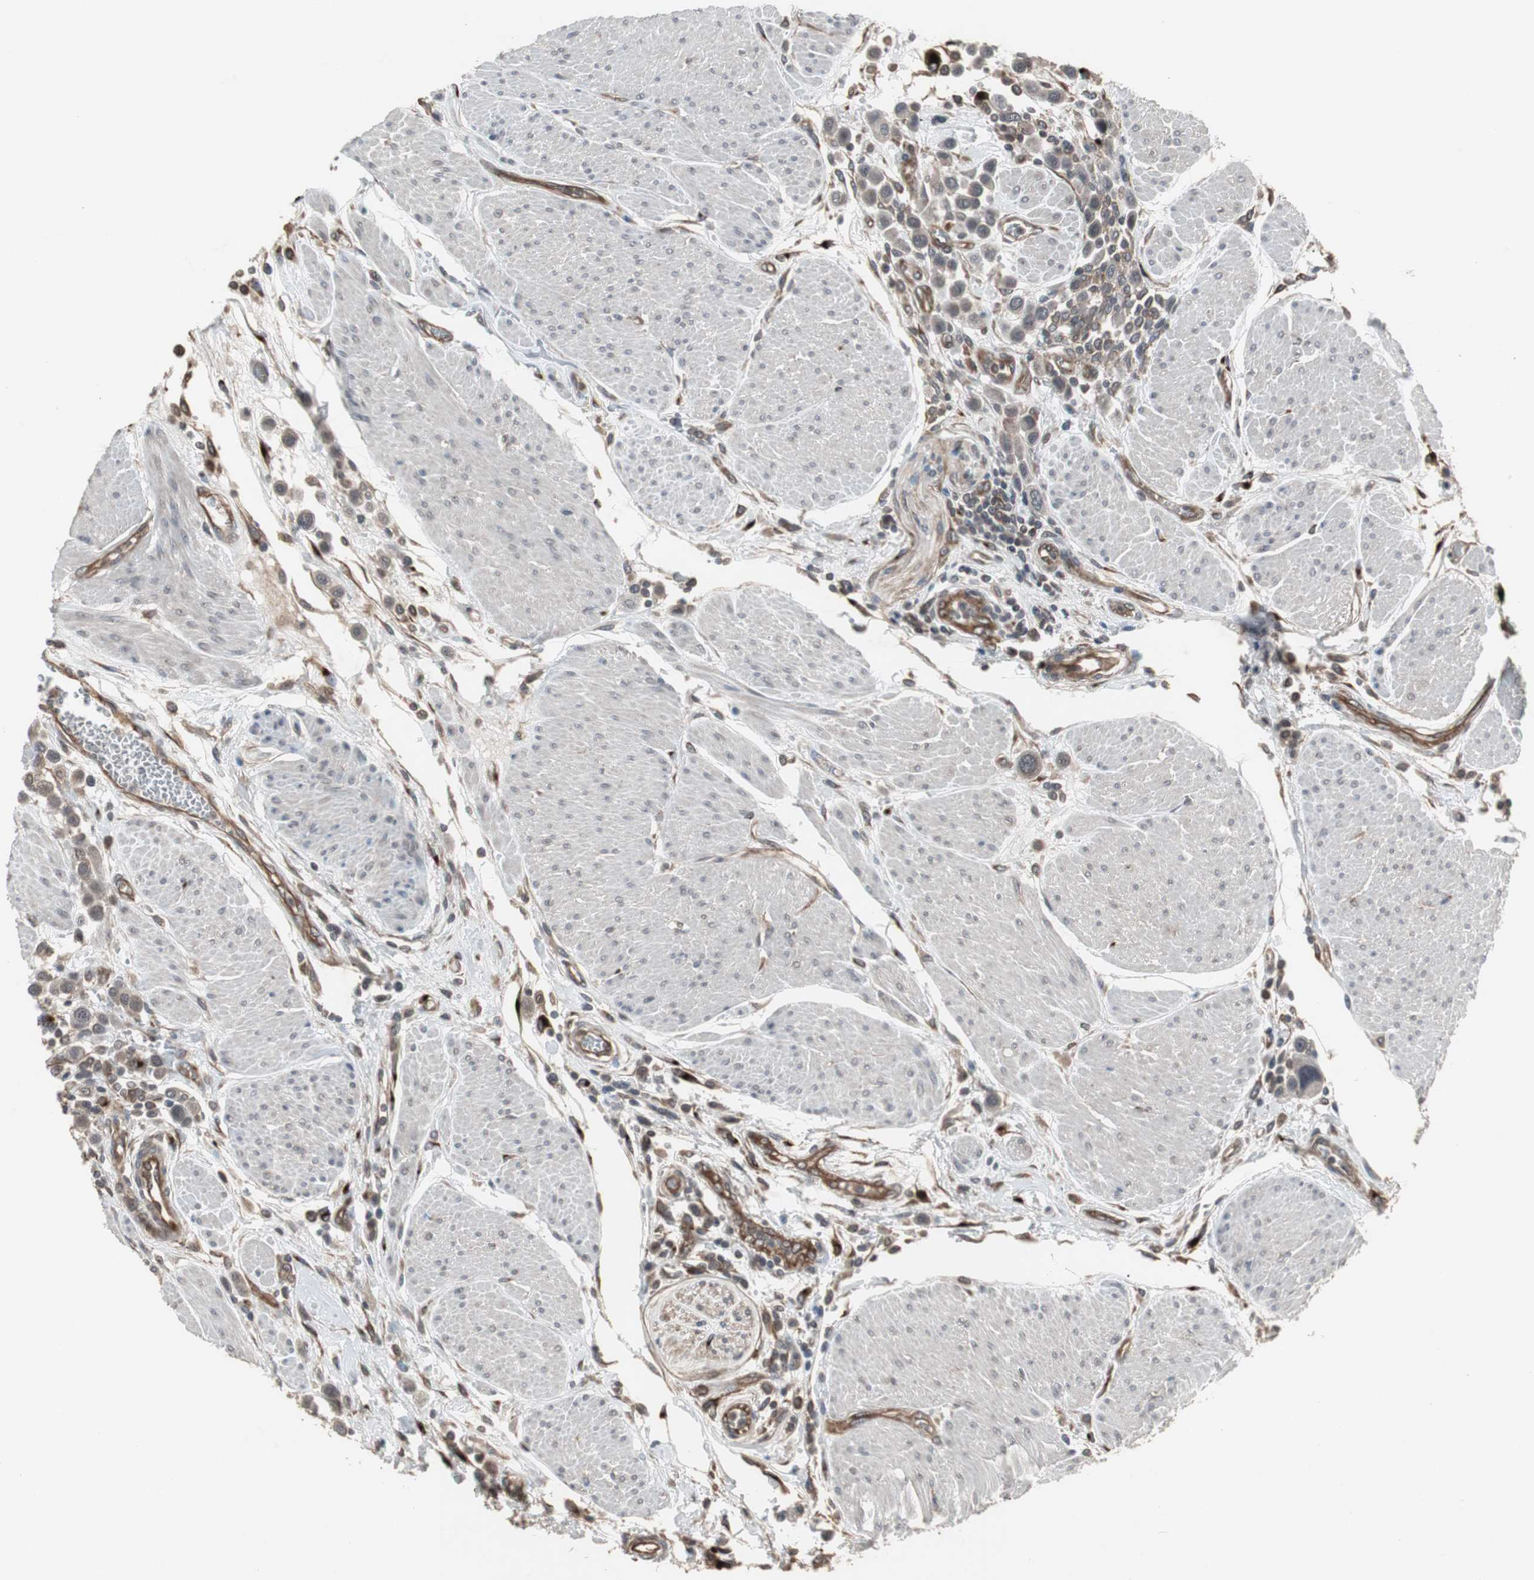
{"staining": {"intensity": "weak", "quantity": ">75%", "location": "cytoplasmic/membranous"}, "tissue": "urothelial cancer", "cell_type": "Tumor cells", "image_type": "cancer", "snomed": [{"axis": "morphology", "description": "Urothelial carcinoma, High grade"}, {"axis": "topography", "description": "Urinary bladder"}], "caption": "Weak cytoplasmic/membranous expression for a protein is identified in approximately >75% of tumor cells of urothelial cancer using IHC.", "gene": "ATP2B2", "patient": {"sex": "male", "age": 50}}